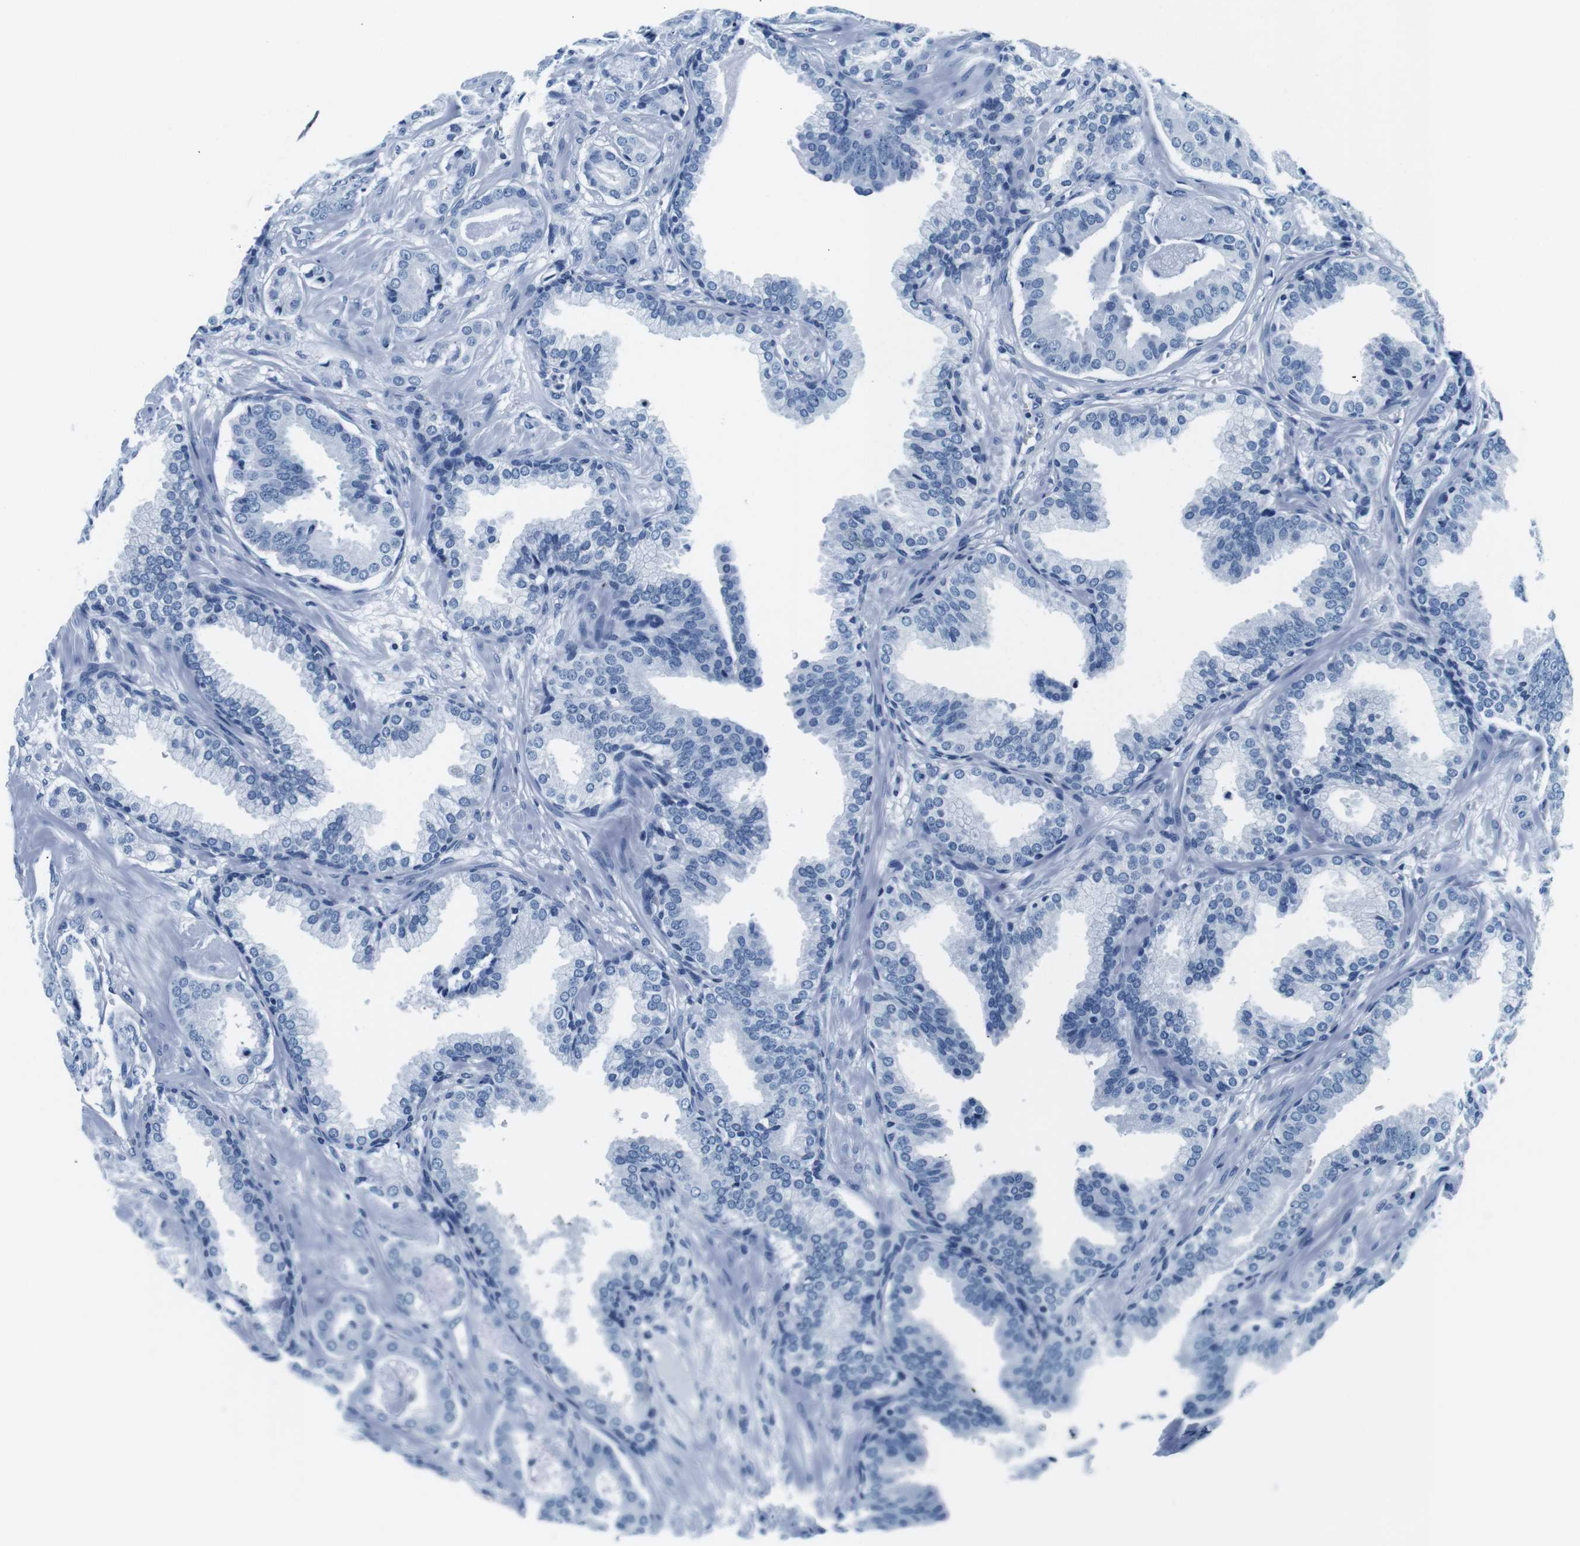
{"staining": {"intensity": "negative", "quantity": "none", "location": "none"}, "tissue": "prostate cancer", "cell_type": "Tumor cells", "image_type": "cancer", "snomed": [{"axis": "morphology", "description": "Adenocarcinoma, Low grade"}, {"axis": "topography", "description": "Prostate"}], "caption": "High power microscopy histopathology image of an immunohistochemistry (IHC) histopathology image of low-grade adenocarcinoma (prostate), revealing no significant staining in tumor cells. (Brightfield microscopy of DAB (3,3'-diaminobenzidine) immunohistochemistry (IHC) at high magnification).", "gene": "ELANE", "patient": {"sex": "male", "age": 53}}